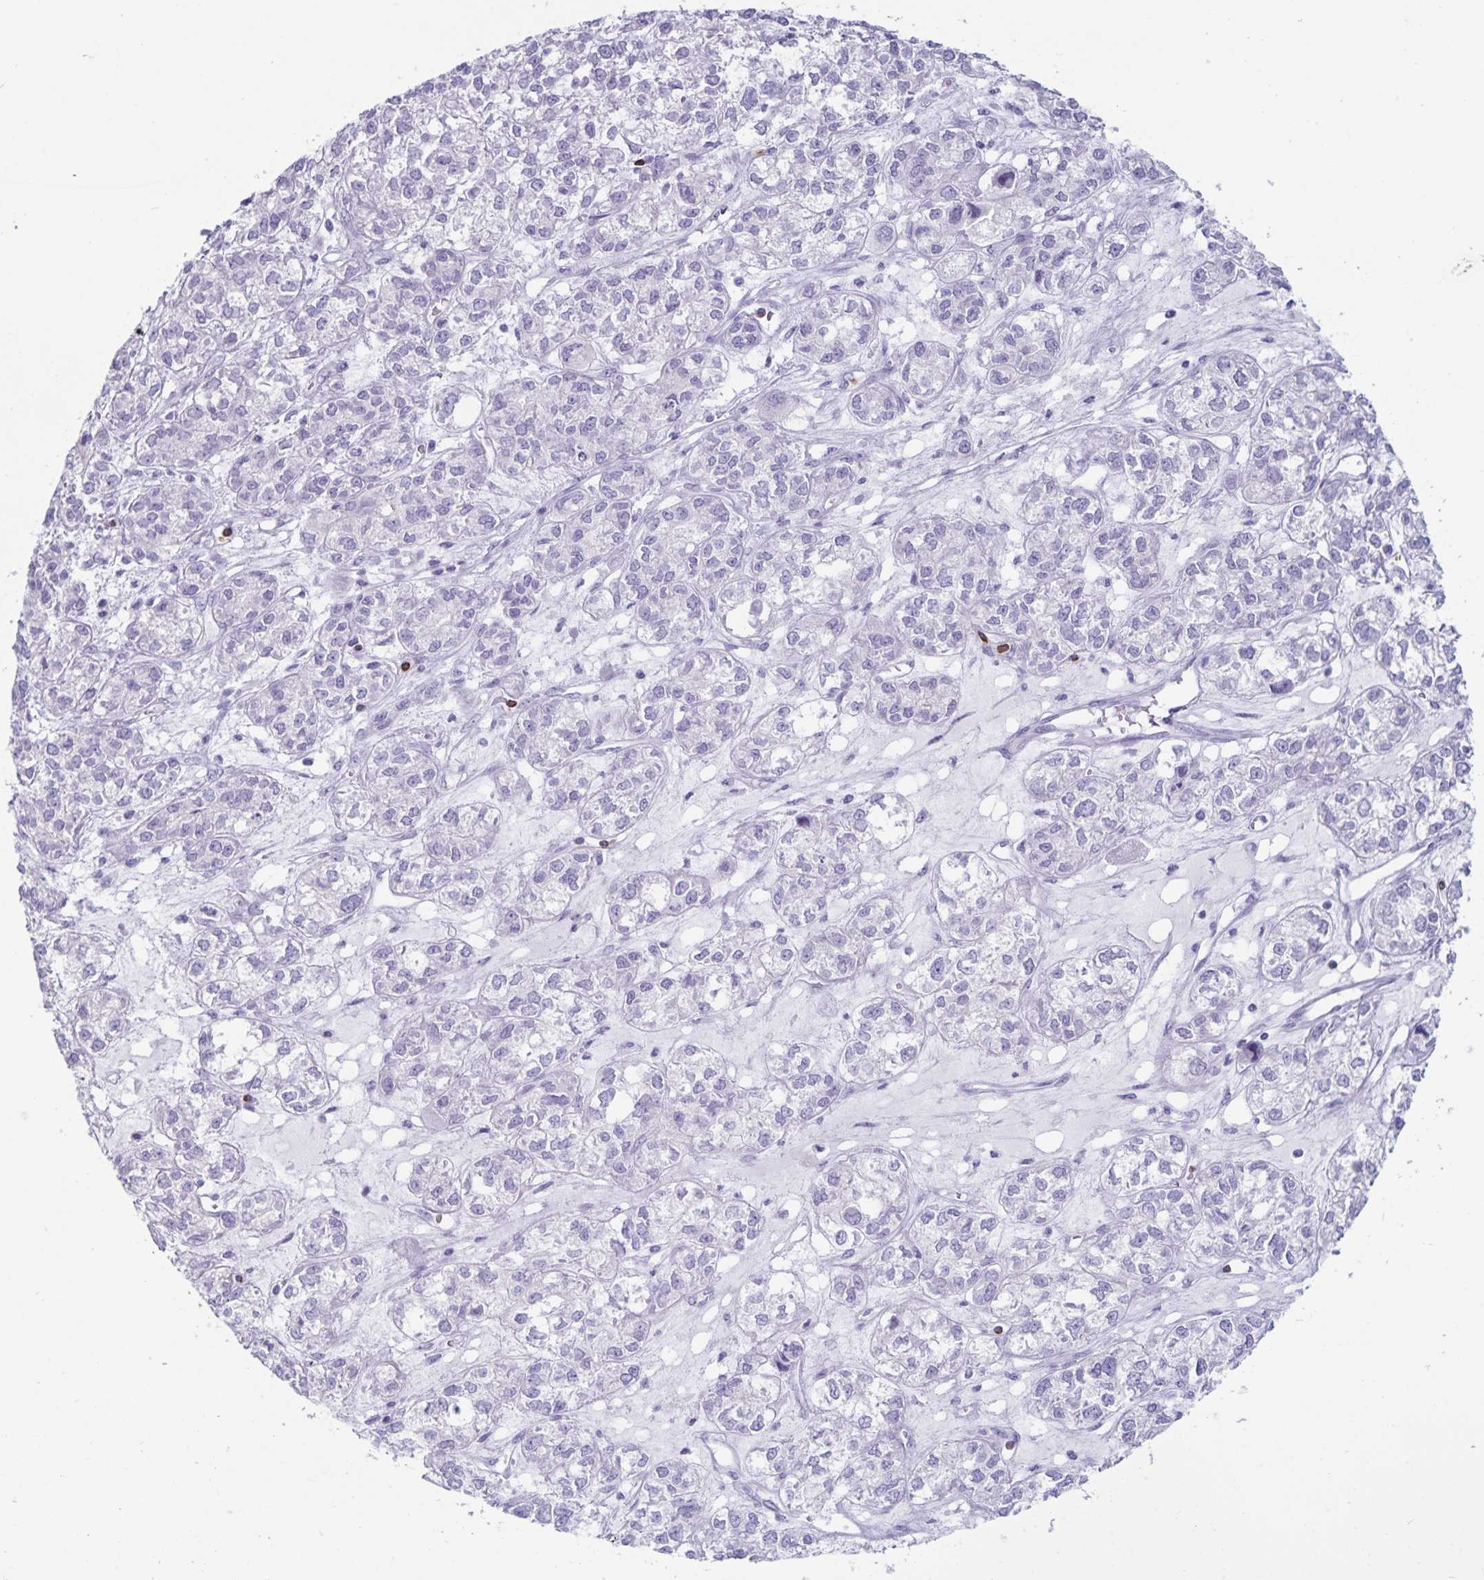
{"staining": {"intensity": "negative", "quantity": "none", "location": "none"}, "tissue": "ovarian cancer", "cell_type": "Tumor cells", "image_type": "cancer", "snomed": [{"axis": "morphology", "description": "Carcinoma, endometroid"}, {"axis": "topography", "description": "Ovary"}], "caption": "Endometroid carcinoma (ovarian) stained for a protein using immunohistochemistry (IHC) displays no expression tumor cells.", "gene": "GNLY", "patient": {"sex": "female", "age": 64}}